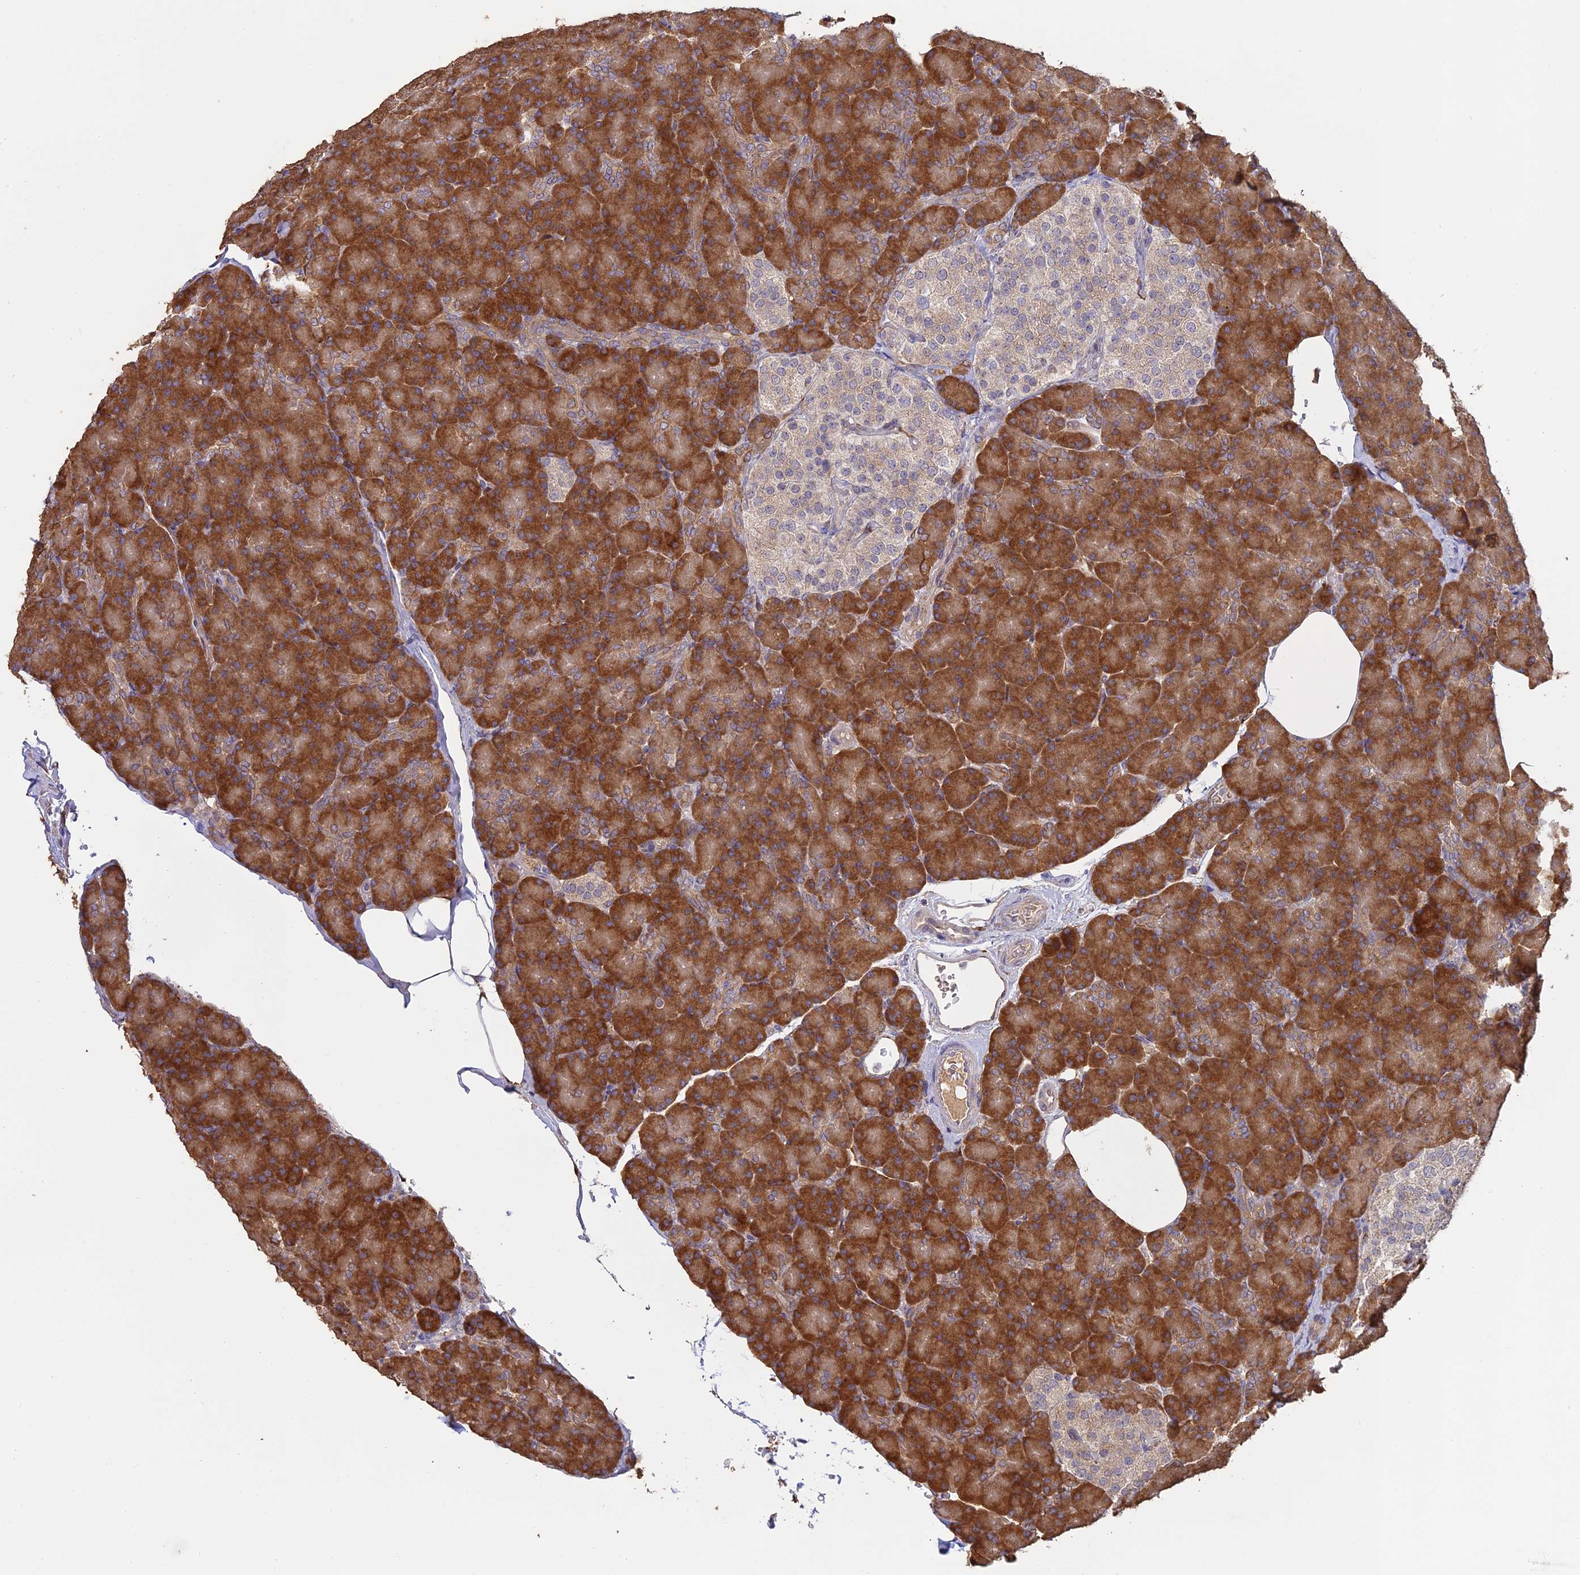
{"staining": {"intensity": "strong", "quantity": ">75%", "location": "cytoplasmic/membranous"}, "tissue": "pancreas", "cell_type": "Exocrine glandular cells", "image_type": "normal", "snomed": [{"axis": "morphology", "description": "Normal tissue, NOS"}, {"axis": "topography", "description": "Pancreas"}], "caption": "High-magnification brightfield microscopy of benign pancreas stained with DAB (3,3'-diaminobenzidine) (brown) and counterstained with hematoxylin (blue). exocrine glandular cells exhibit strong cytoplasmic/membranous staining is appreciated in approximately>75% of cells. (DAB IHC with brightfield microscopy, high magnification).", "gene": "PPIC", "patient": {"sex": "female", "age": 43}}